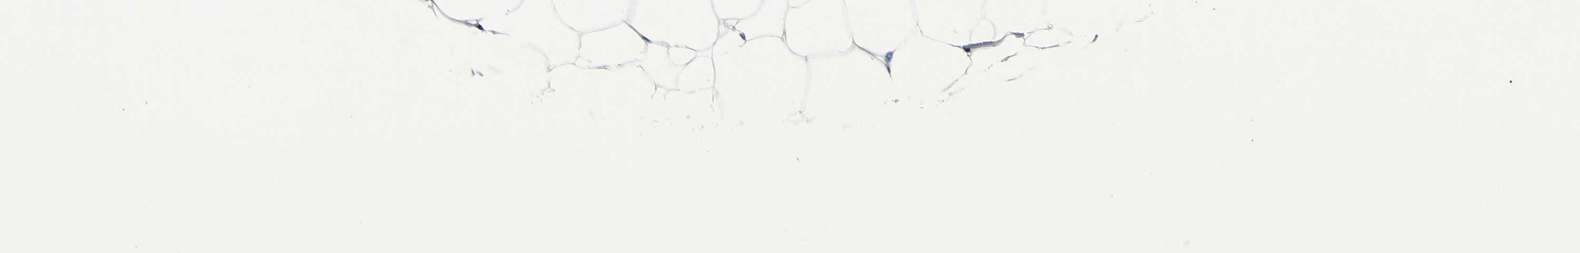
{"staining": {"intensity": "negative", "quantity": "none", "location": "none"}, "tissue": "adipose tissue", "cell_type": "Adipocytes", "image_type": "normal", "snomed": [{"axis": "morphology", "description": "Normal tissue, NOS"}, {"axis": "topography", "description": "Breast"}, {"axis": "topography", "description": "Adipose tissue"}], "caption": "Image shows no significant protein expression in adipocytes of unremarkable adipose tissue. (DAB (3,3'-diaminobenzidine) IHC visualized using brightfield microscopy, high magnification).", "gene": "COL6A3", "patient": {"sex": "female", "age": 25}}